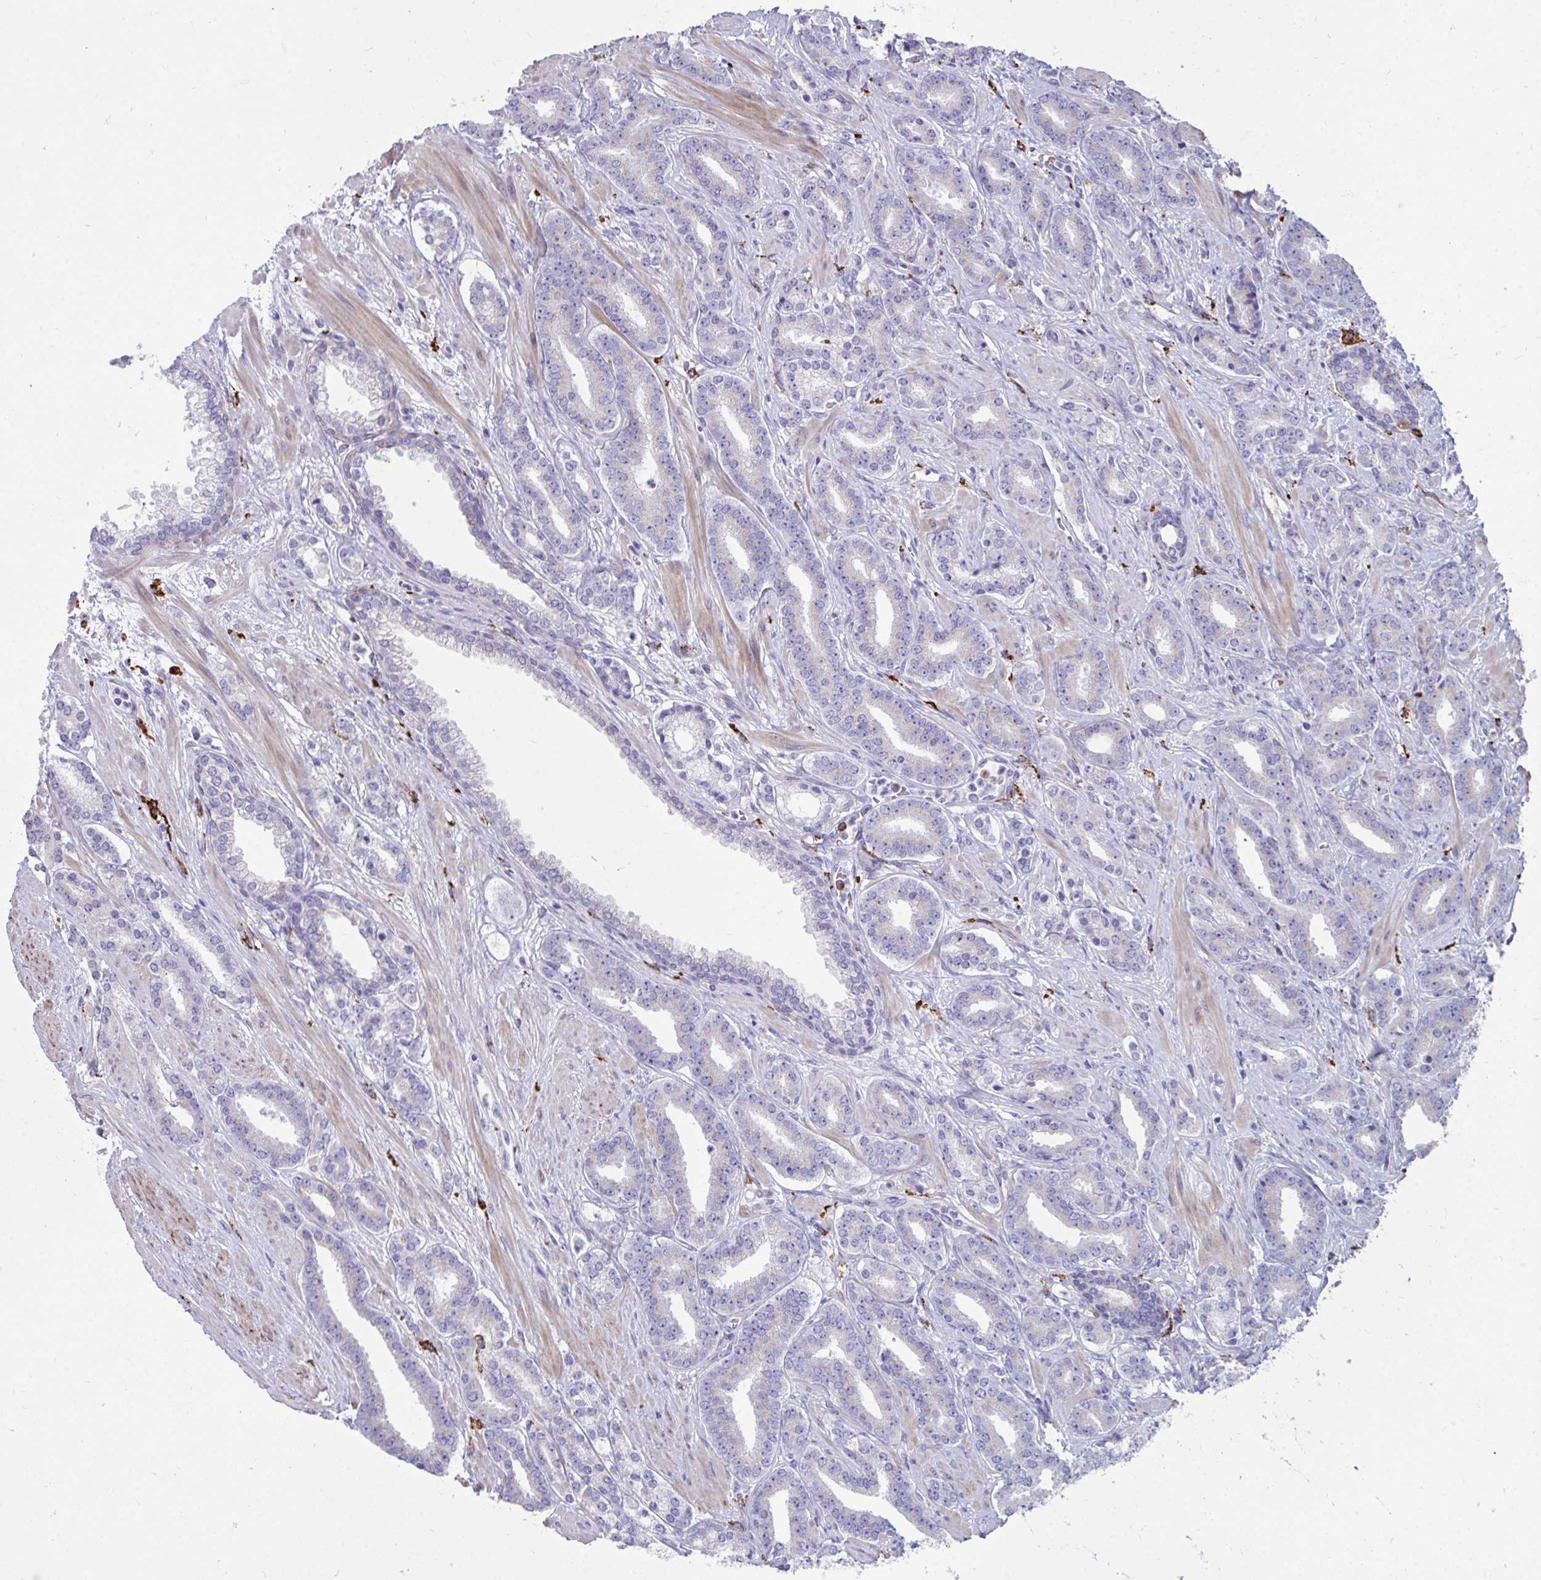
{"staining": {"intensity": "negative", "quantity": "none", "location": "none"}, "tissue": "prostate cancer", "cell_type": "Tumor cells", "image_type": "cancer", "snomed": [{"axis": "morphology", "description": "Adenocarcinoma, High grade"}, {"axis": "topography", "description": "Prostate"}], "caption": "Tumor cells are negative for brown protein staining in prostate adenocarcinoma (high-grade).", "gene": "CD163", "patient": {"sex": "male", "age": 60}}